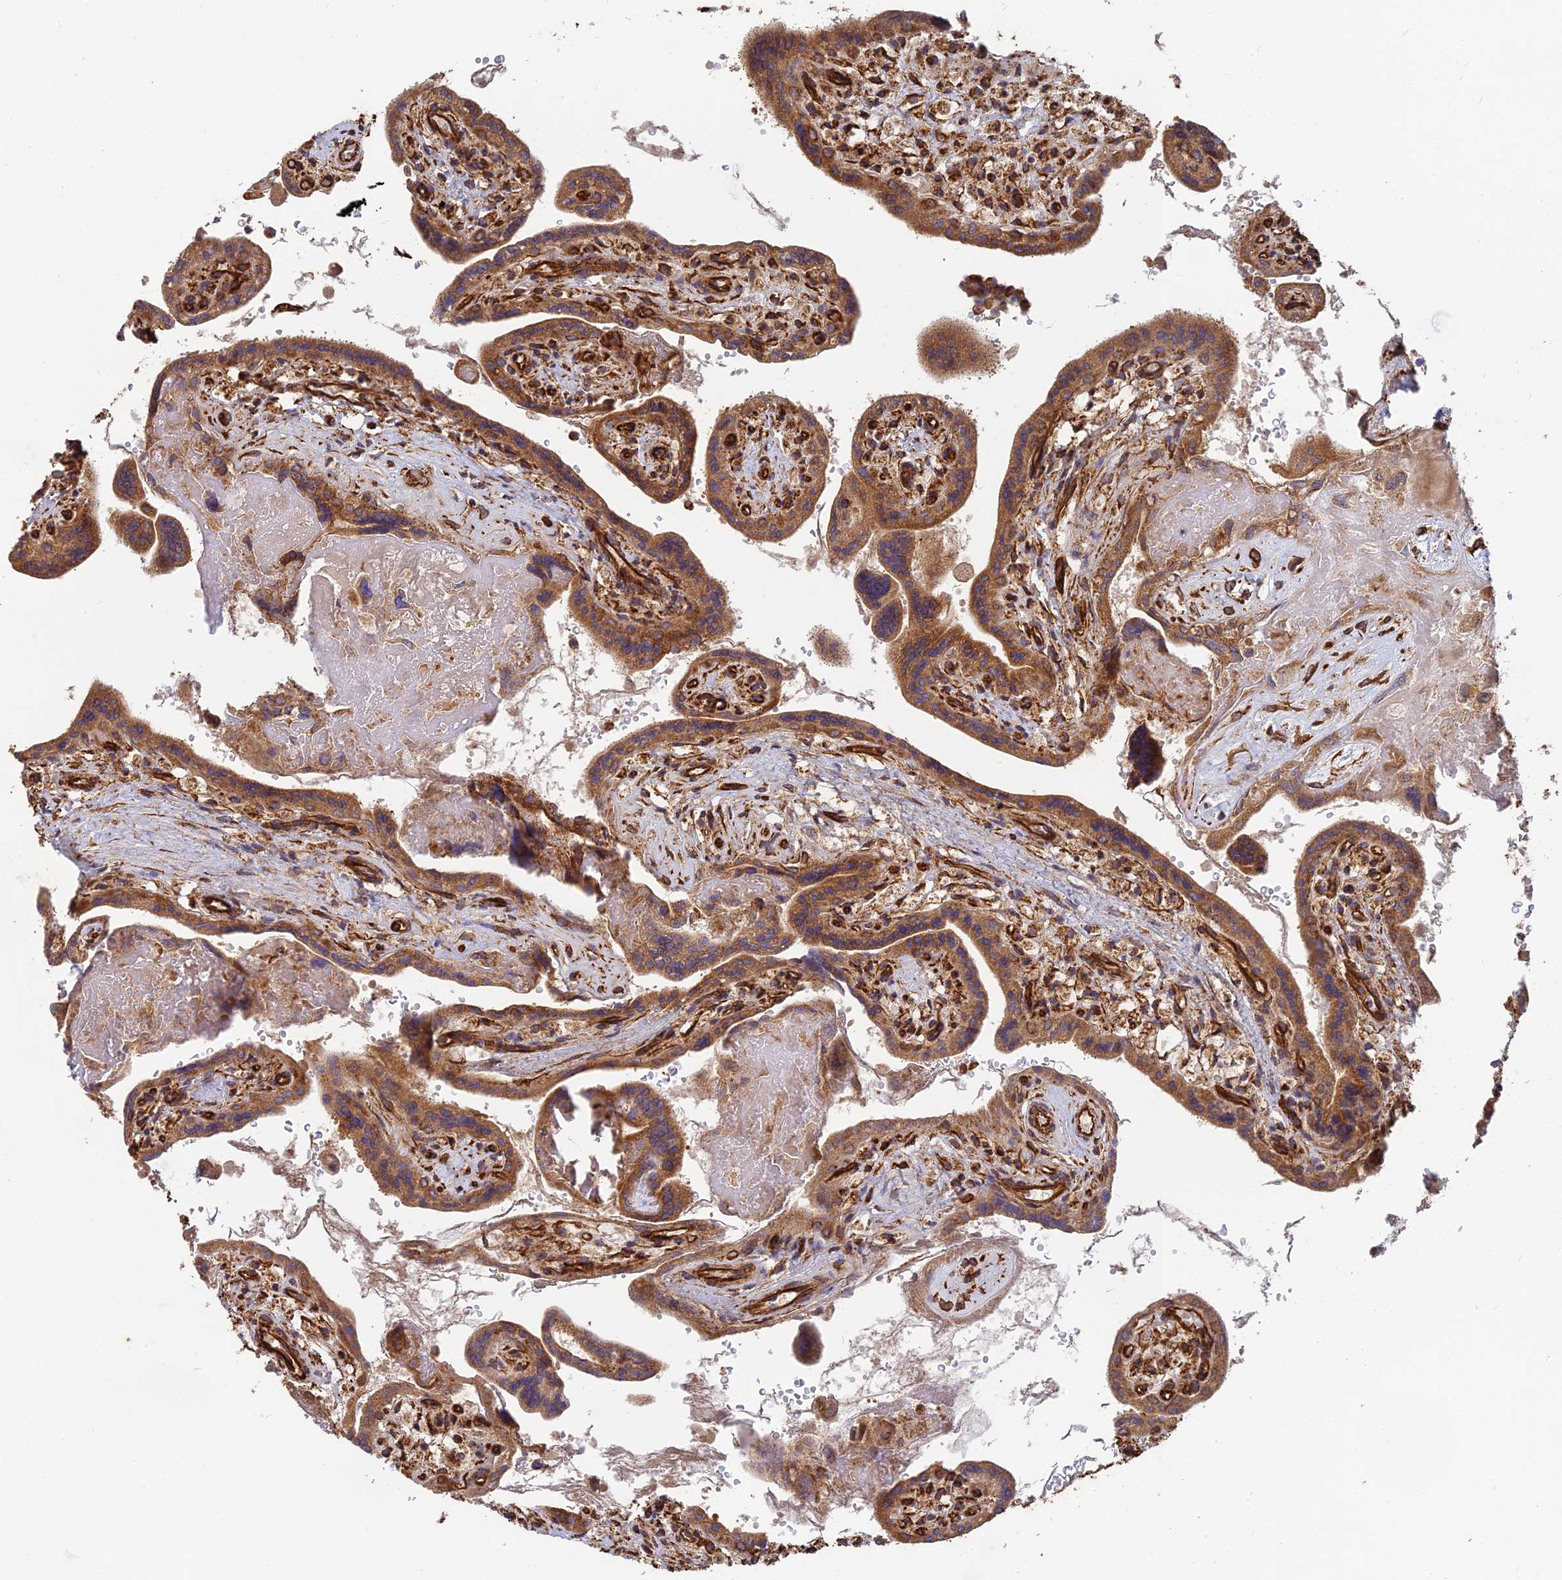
{"staining": {"intensity": "strong", "quantity": ">75%", "location": "cytoplasmic/membranous"}, "tissue": "placenta", "cell_type": "Trophoblastic cells", "image_type": "normal", "snomed": [{"axis": "morphology", "description": "Normal tissue, NOS"}, {"axis": "topography", "description": "Placenta"}], "caption": "Immunohistochemistry (DAB) staining of unremarkable human placenta shows strong cytoplasmic/membranous protein positivity in about >75% of trophoblastic cells. (DAB IHC with brightfield microscopy, high magnification).", "gene": "DSTYK", "patient": {"sex": "female", "age": 37}}